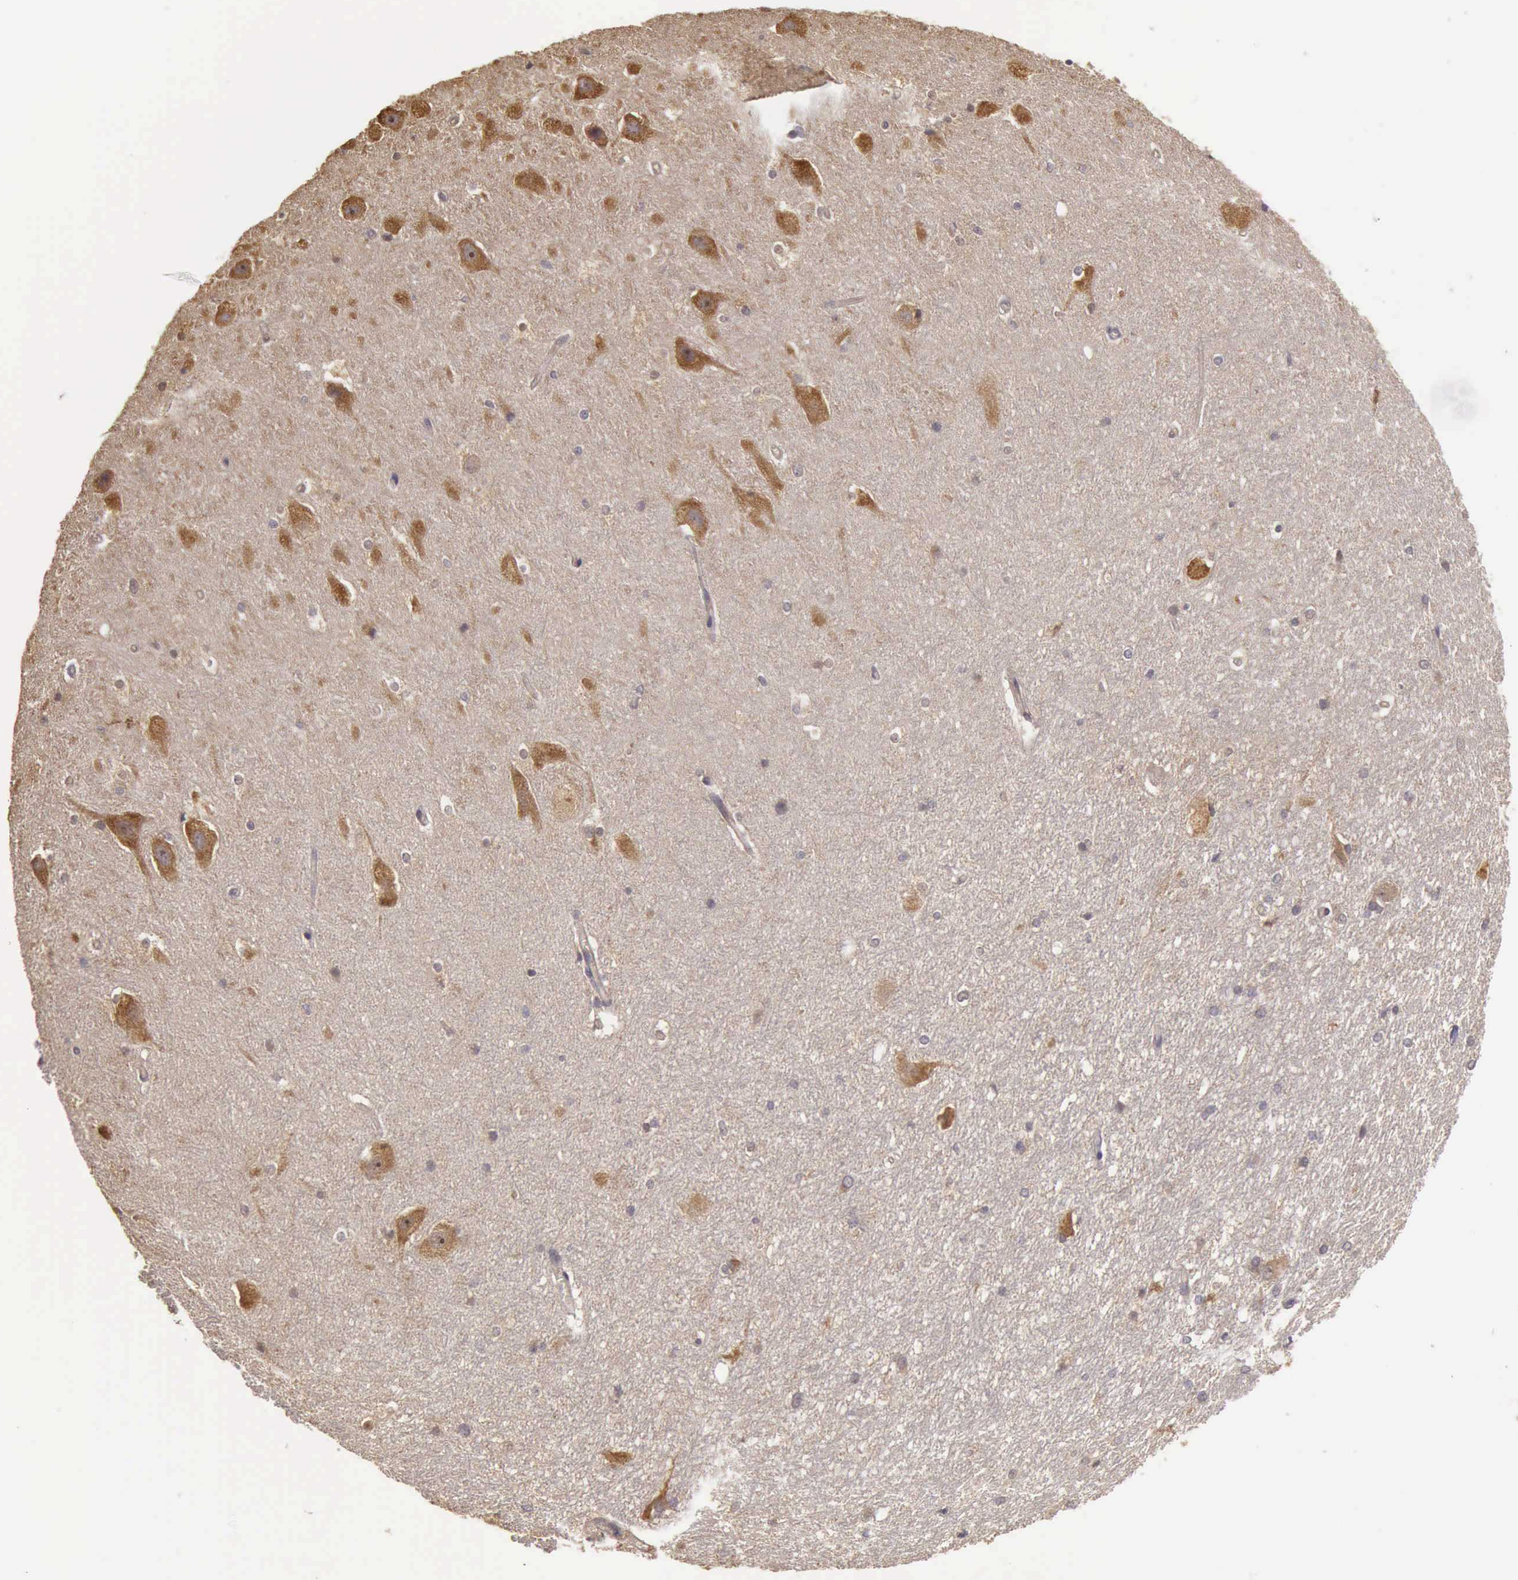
{"staining": {"intensity": "weak", "quantity": "25%-75%", "location": "cytoplasmic/membranous"}, "tissue": "hippocampus", "cell_type": "Glial cells", "image_type": "normal", "snomed": [{"axis": "morphology", "description": "Normal tissue, NOS"}, {"axis": "topography", "description": "Hippocampus"}], "caption": "Unremarkable hippocampus was stained to show a protein in brown. There is low levels of weak cytoplasmic/membranous positivity in approximately 25%-75% of glial cells. The staining was performed using DAB, with brown indicating positive protein expression. Nuclei are stained blue with hematoxylin.", "gene": "EIF5", "patient": {"sex": "female", "age": 19}}